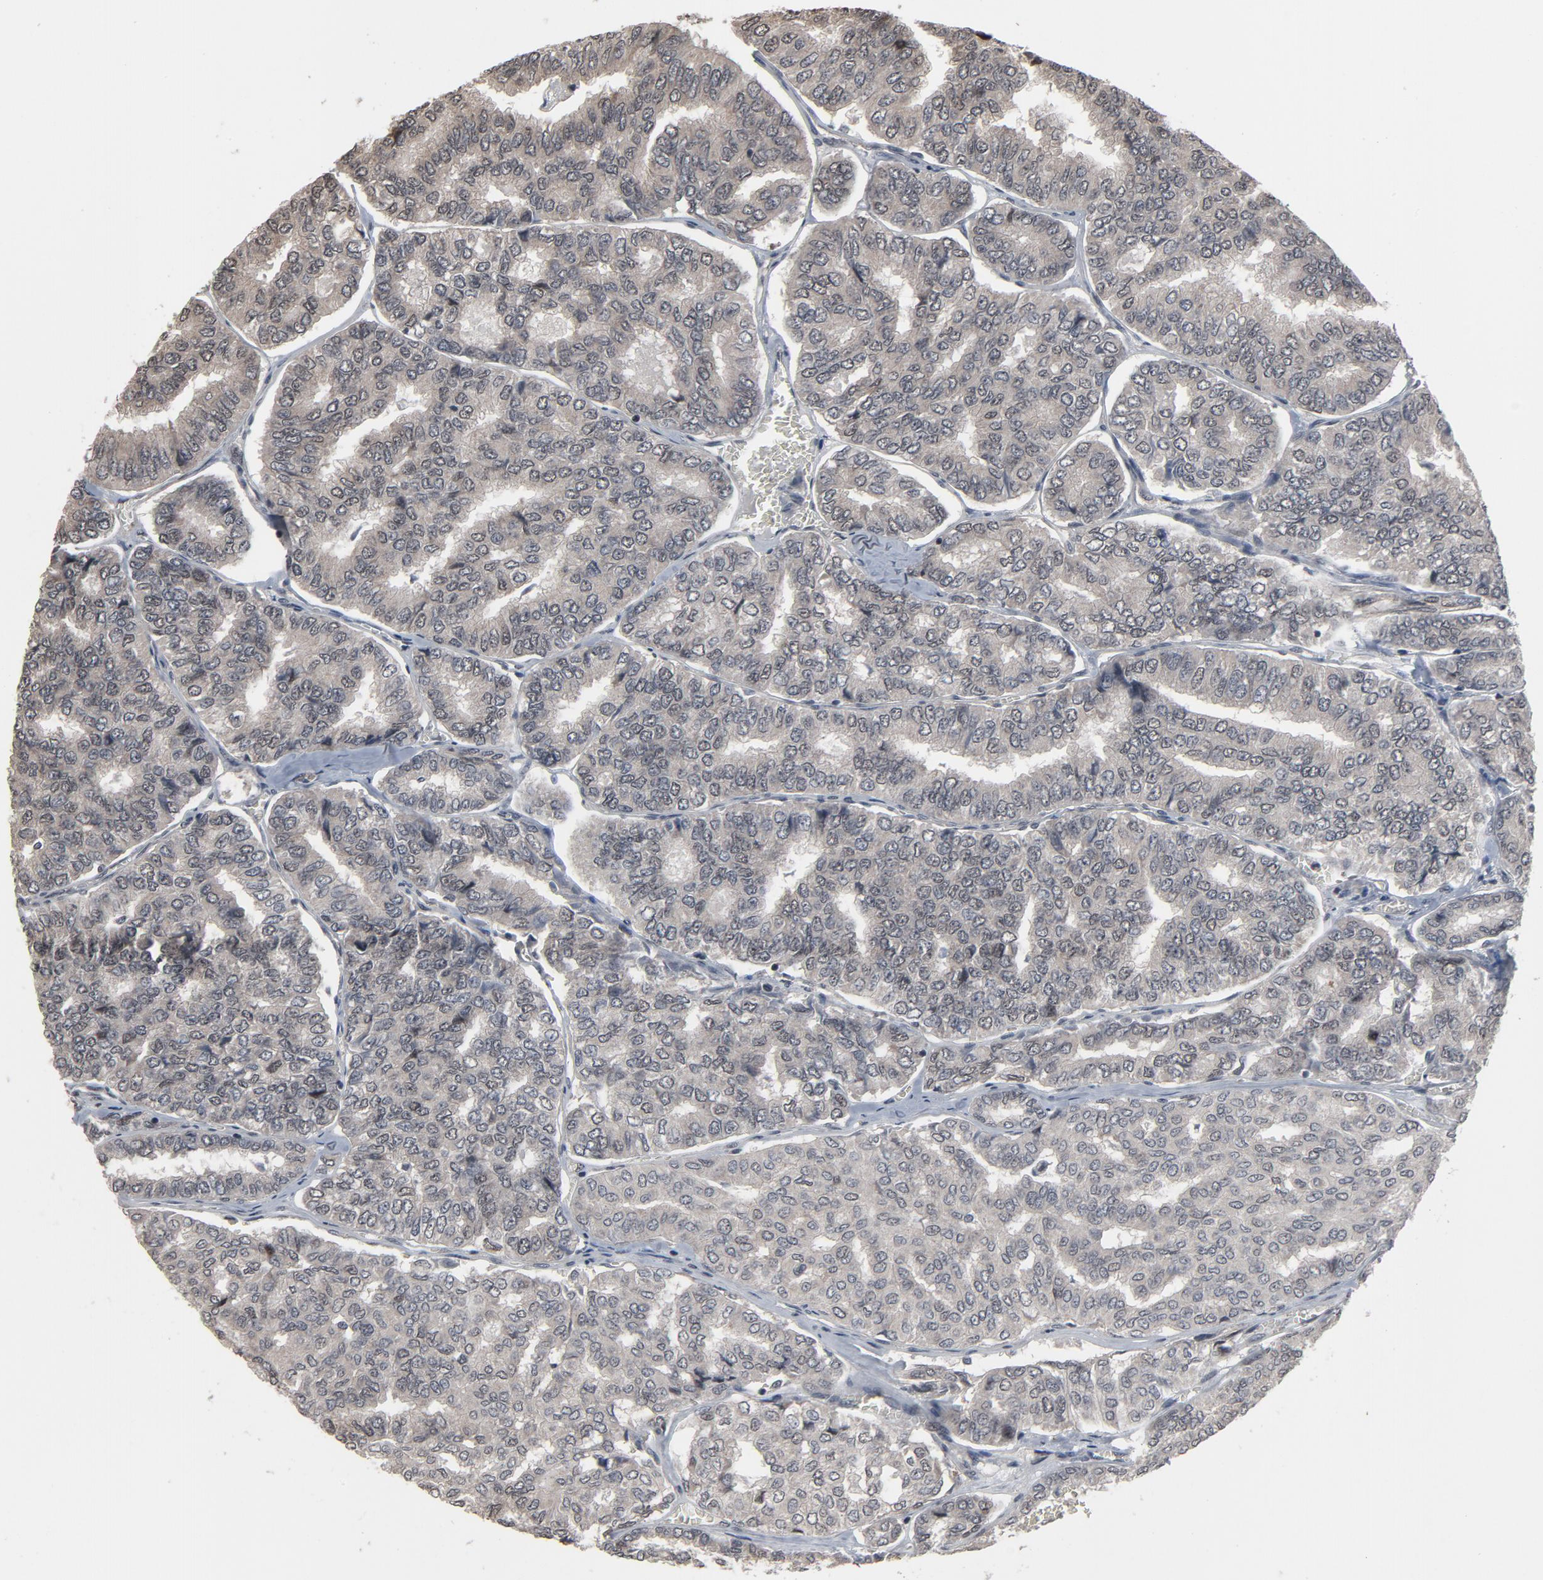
{"staining": {"intensity": "weak", "quantity": "25%-75%", "location": "cytoplasmic/membranous,nuclear"}, "tissue": "thyroid cancer", "cell_type": "Tumor cells", "image_type": "cancer", "snomed": [{"axis": "morphology", "description": "Papillary adenocarcinoma, NOS"}, {"axis": "topography", "description": "Thyroid gland"}], "caption": "Immunohistochemical staining of thyroid cancer (papillary adenocarcinoma) reveals low levels of weak cytoplasmic/membranous and nuclear protein positivity in approximately 25%-75% of tumor cells.", "gene": "POM121", "patient": {"sex": "female", "age": 35}}